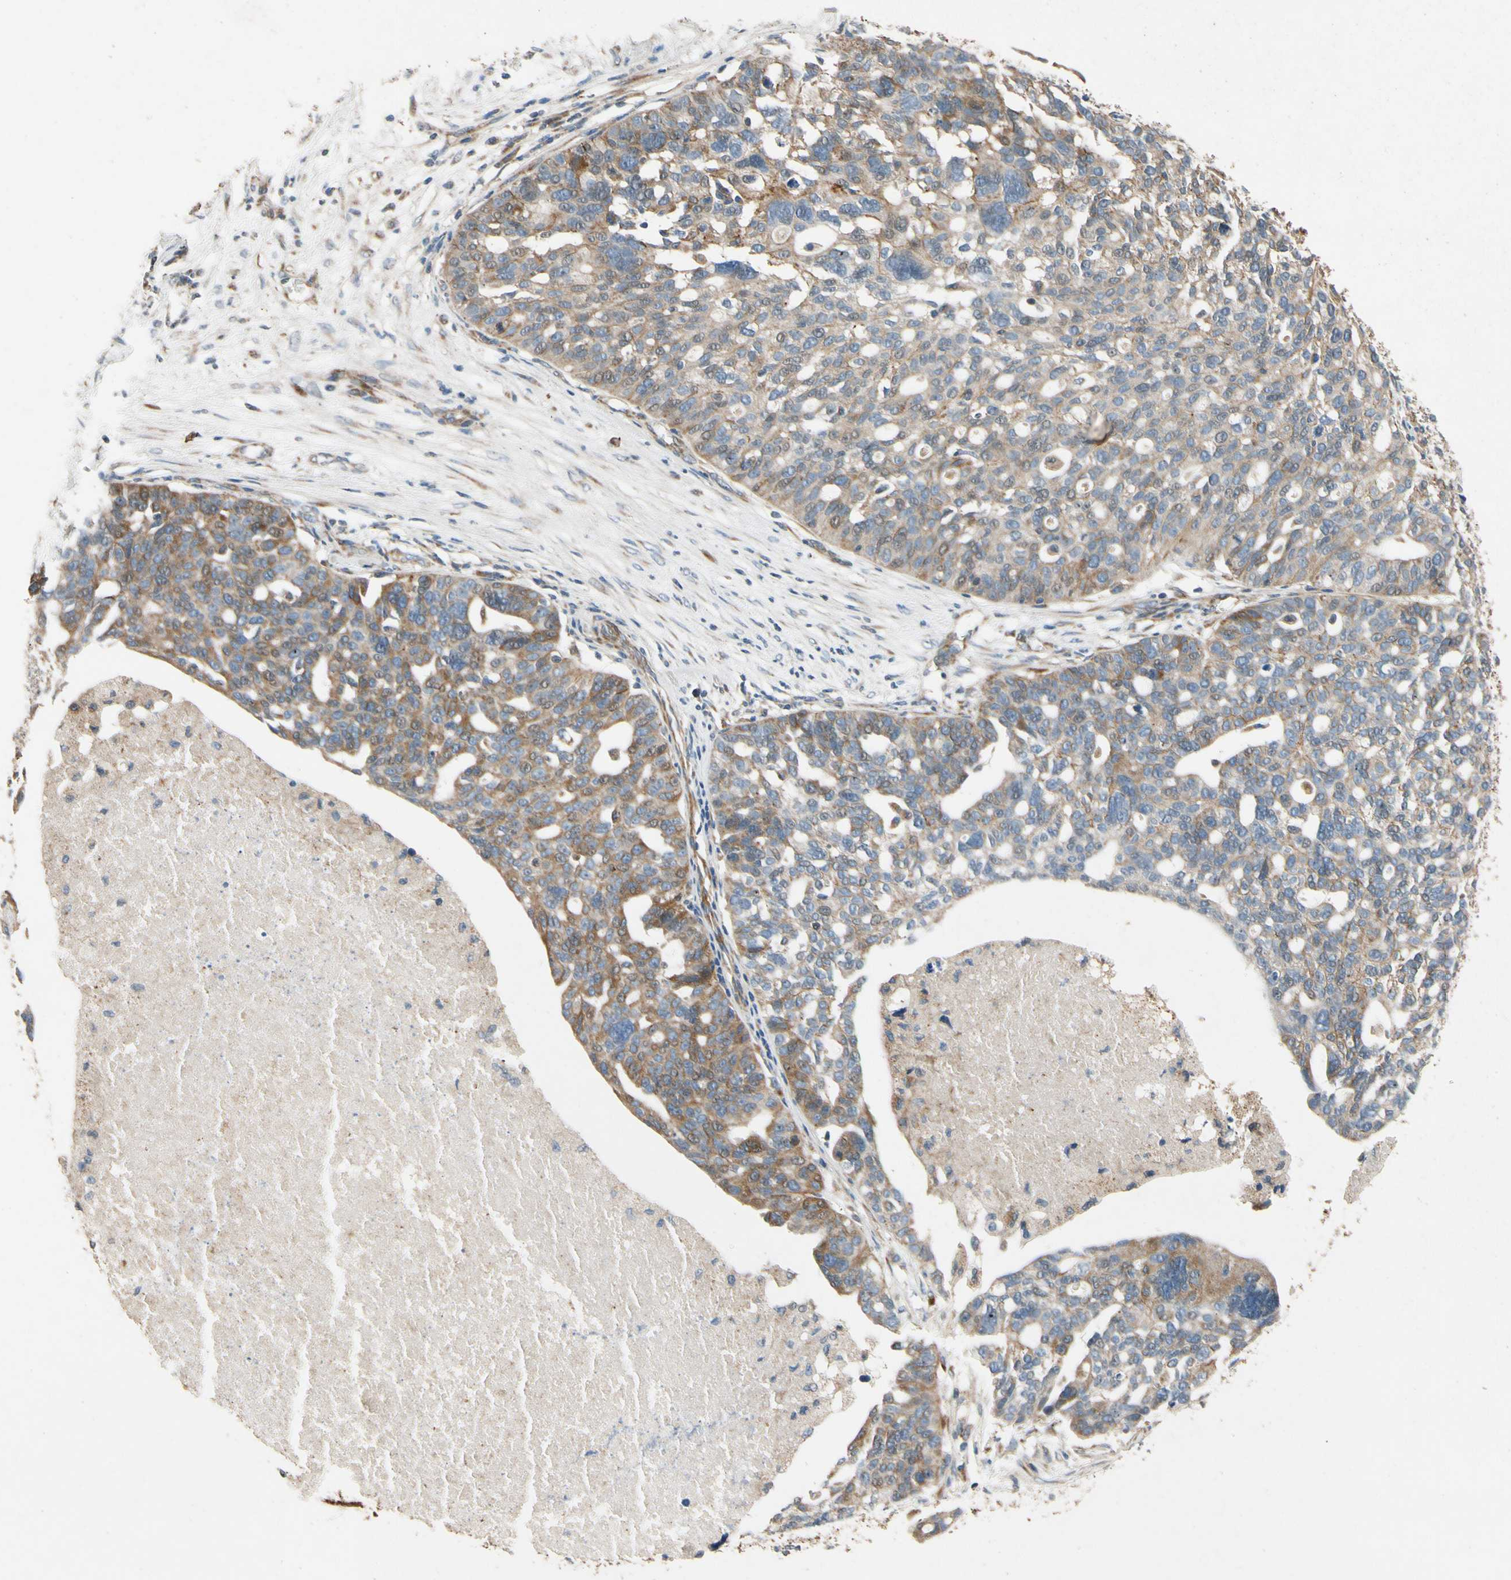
{"staining": {"intensity": "moderate", "quantity": ">75%", "location": "cytoplasmic/membranous"}, "tissue": "ovarian cancer", "cell_type": "Tumor cells", "image_type": "cancer", "snomed": [{"axis": "morphology", "description": "Cystadenocarcinoma, serous, NOS"}, {"axis": "topography", "description": "Ovary"}], "caption": "A medium amount of moderate cytoplasmic/membranous expression is appreciated in approximately >75% of tumor cells in serous cystadenocarcinoma (ovarian) tissue. The staining is performed using DAB (3,3'-diaminobenzidine) brown chromogen to label protein expression. The nuclei are counter-stained blue using hematoxylin.", "gene": "MST1R", "patient": {"sex": "female", "age": 59}}